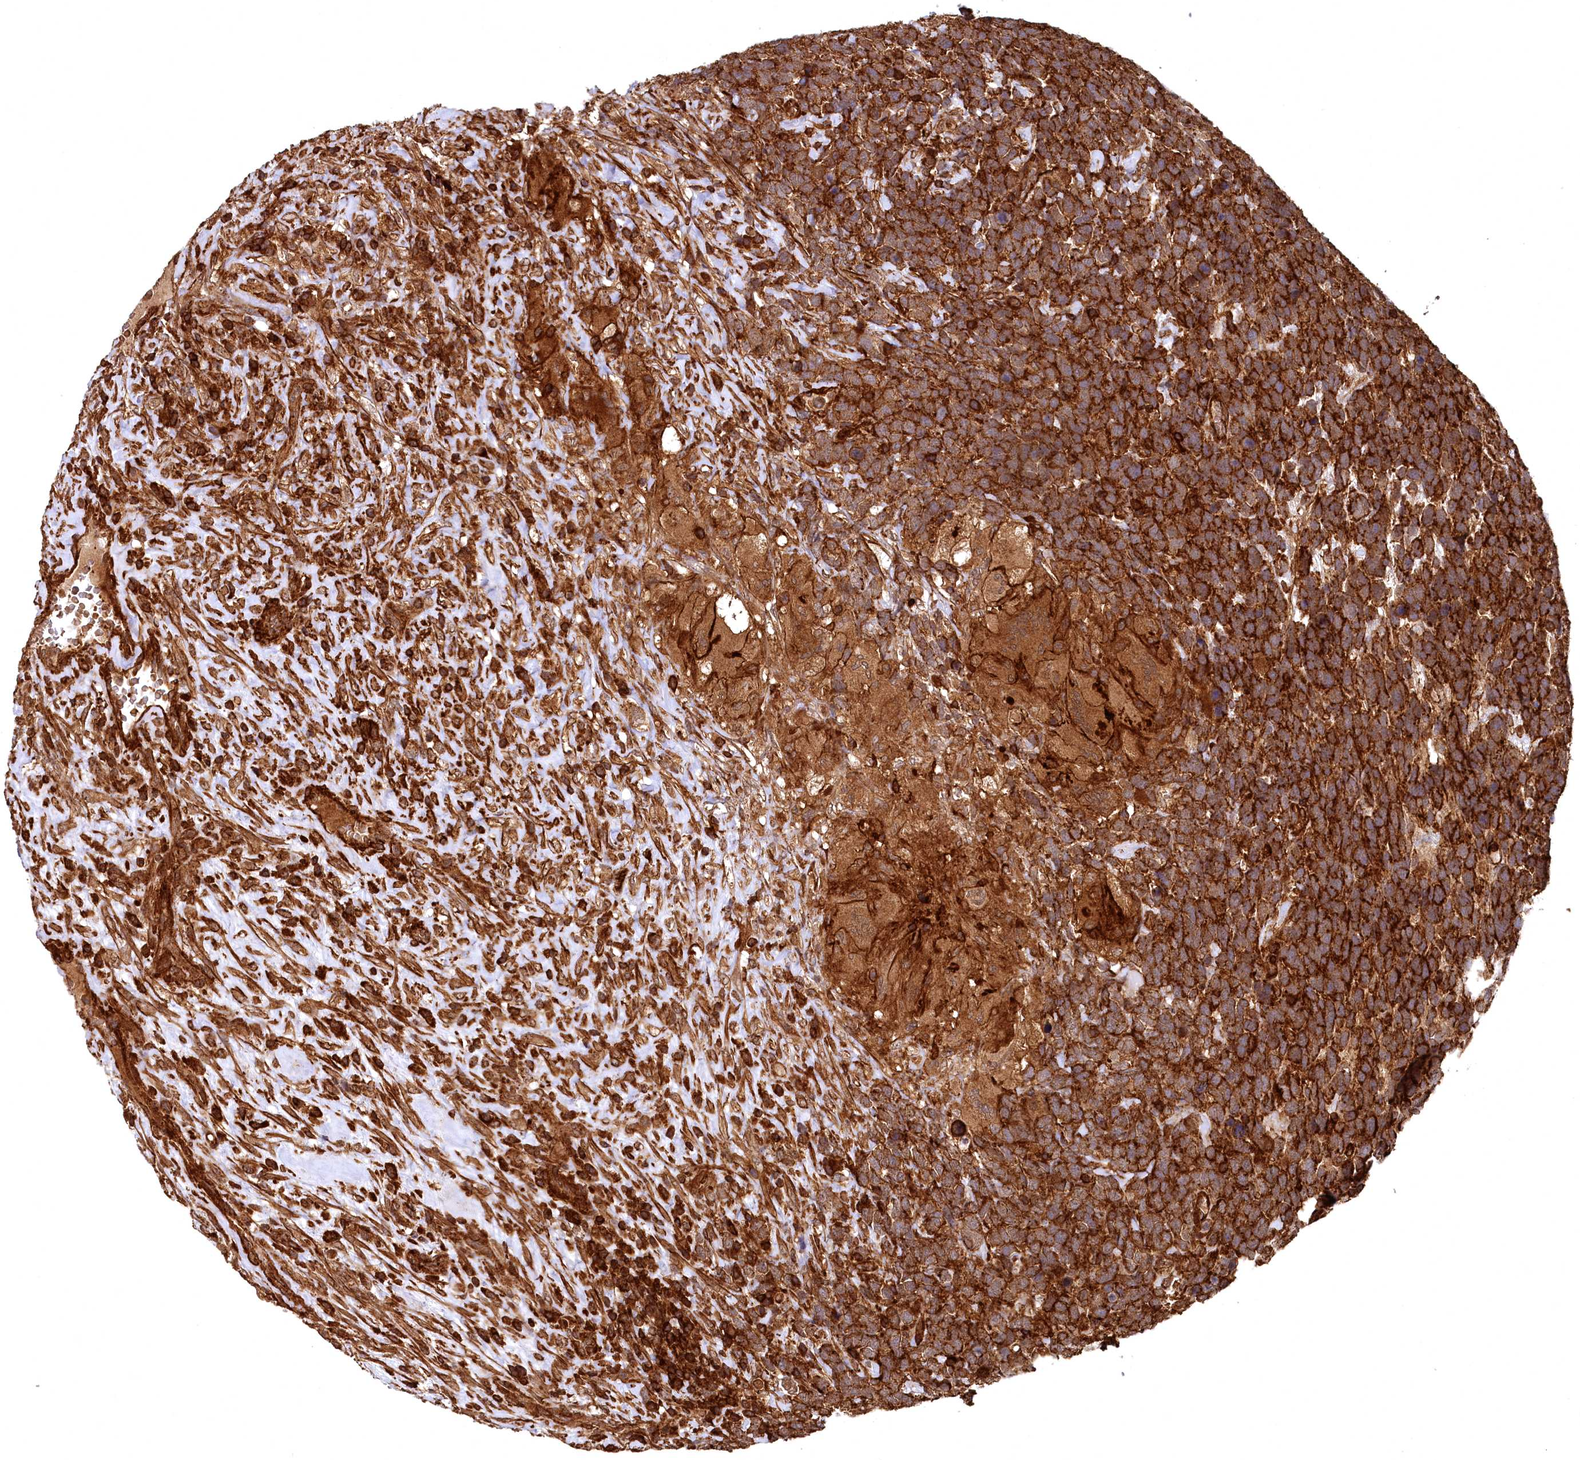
{"staining": {"intensity": "strong", "quantity": ">75%", "location": "cytoplasmic/membranous"}, "tissue": "urothelial cancer", "cell_type": "Tumor cells", "image_type": "cancer", "snomed": [{"axis": "morphology", "description": "Urothelial carcinoma, High grade"}, {"axis": "topography", "description": "Urinary bladder"}], "caption": "Protein analysis of urothelial cancer tissue reveals strong cytoplasmic/membranous staining in about >75% of tumor cells. The protein is stained brown, and the nuclei are stained in blue (DAB (3,3'-diaminobenzidine) IHC with brightfield microscopy, high magnification).", "gene": "STUB1", "patient": {"sex": "female", "age": 82}}